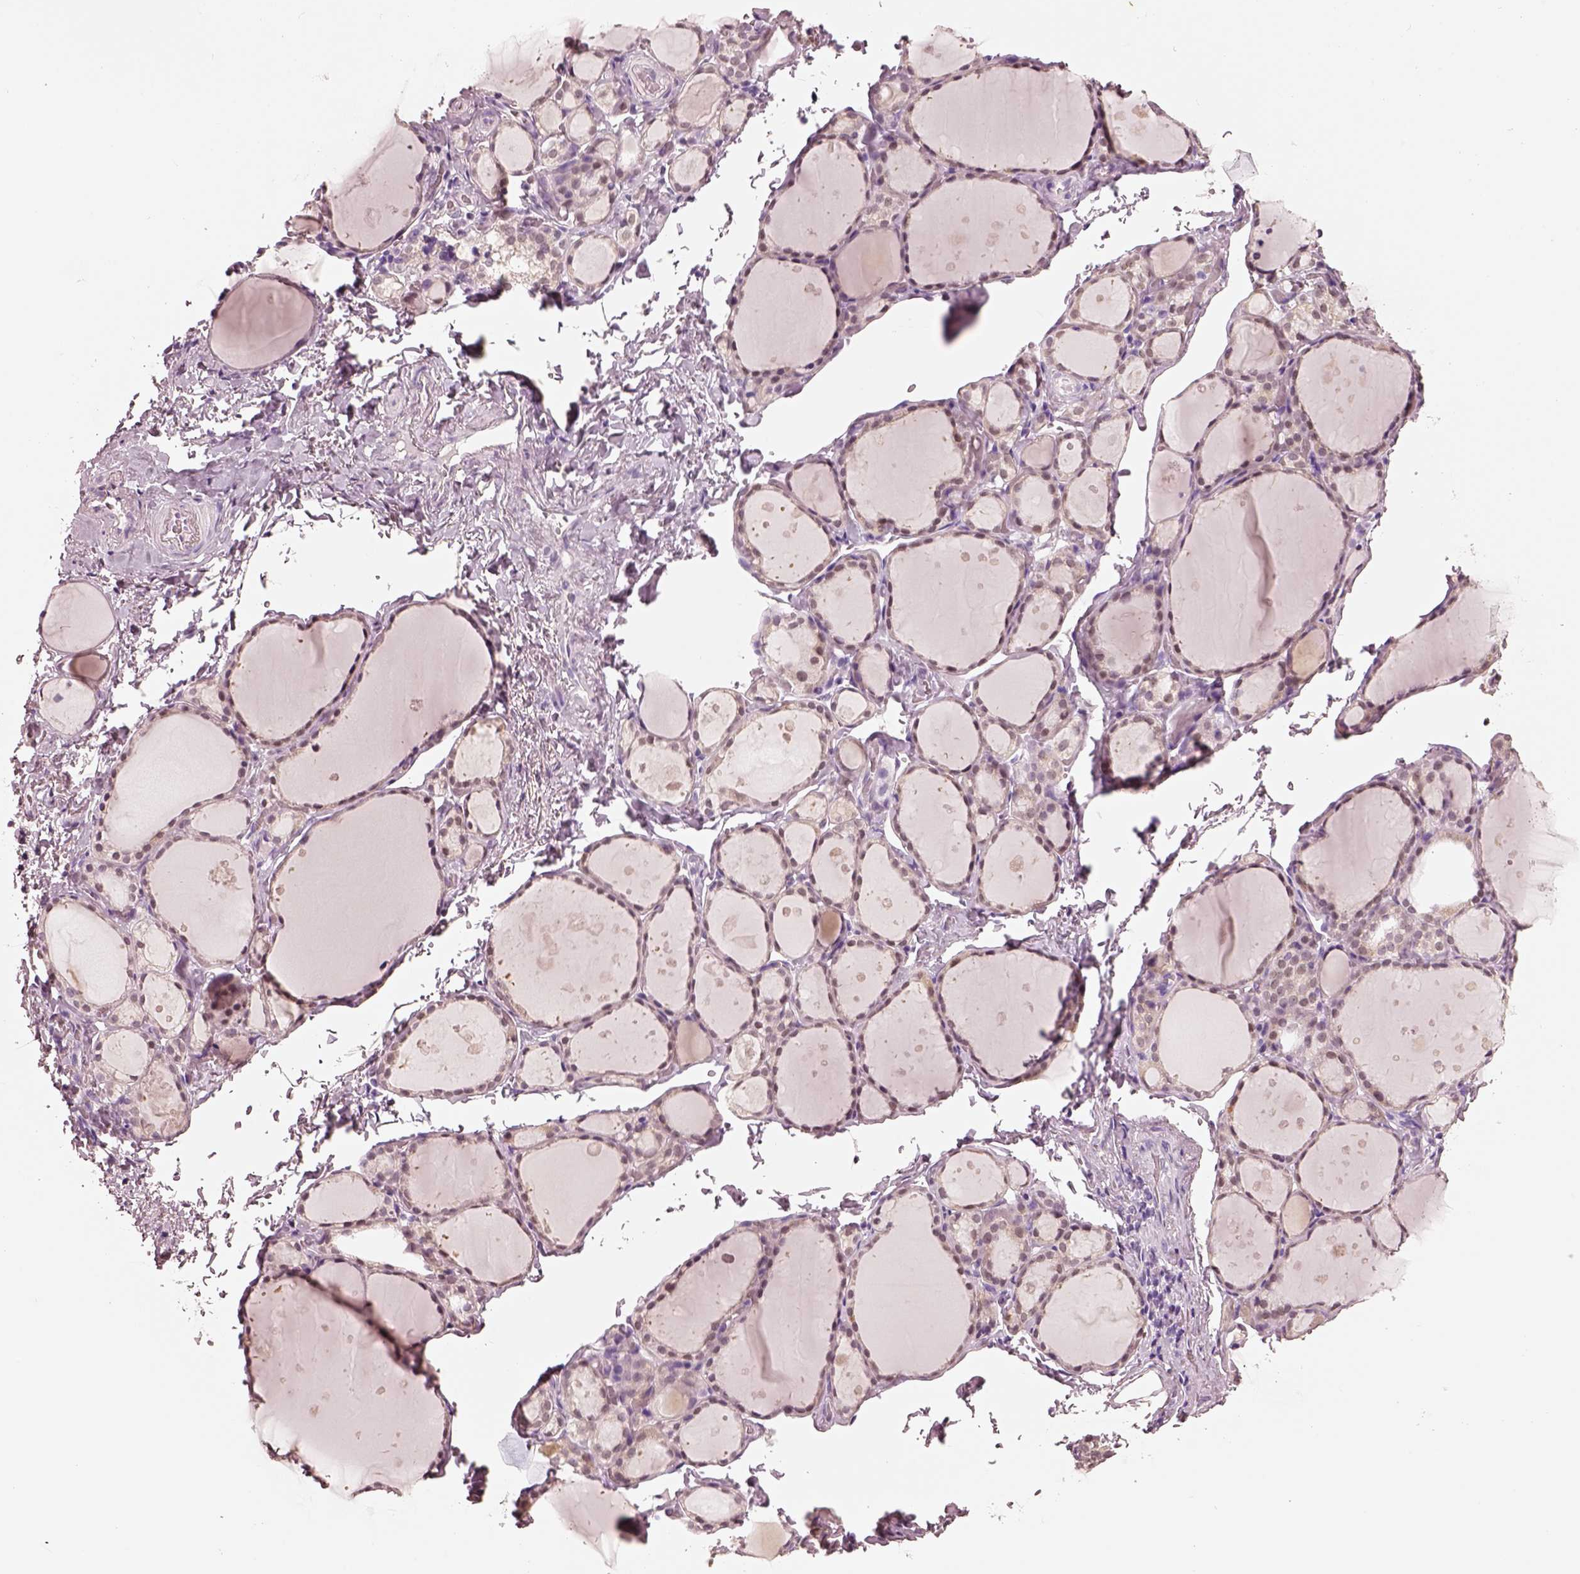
{"staining": {"intensity": "weak", "quantity": ">75%", "location": "cytoplasmic/membranous"}, "tissue": "thyroid gland", "cell_type": "Glandular cells", "image_type": "normal", "snomed": [{"axis": "morphology", "description": "Normal tissue, NOS"}, {"axis": "topography", "description": "Thyroid gland"}], "caption": "This photomicrograph displays IHC staining of benign thyroid gland, with low weak cytoplasmic/membranous staining in approximately >75% of glandular cells.", "gene": "ELSPBP1", "patient": {"sex": "male", "age": 68}}